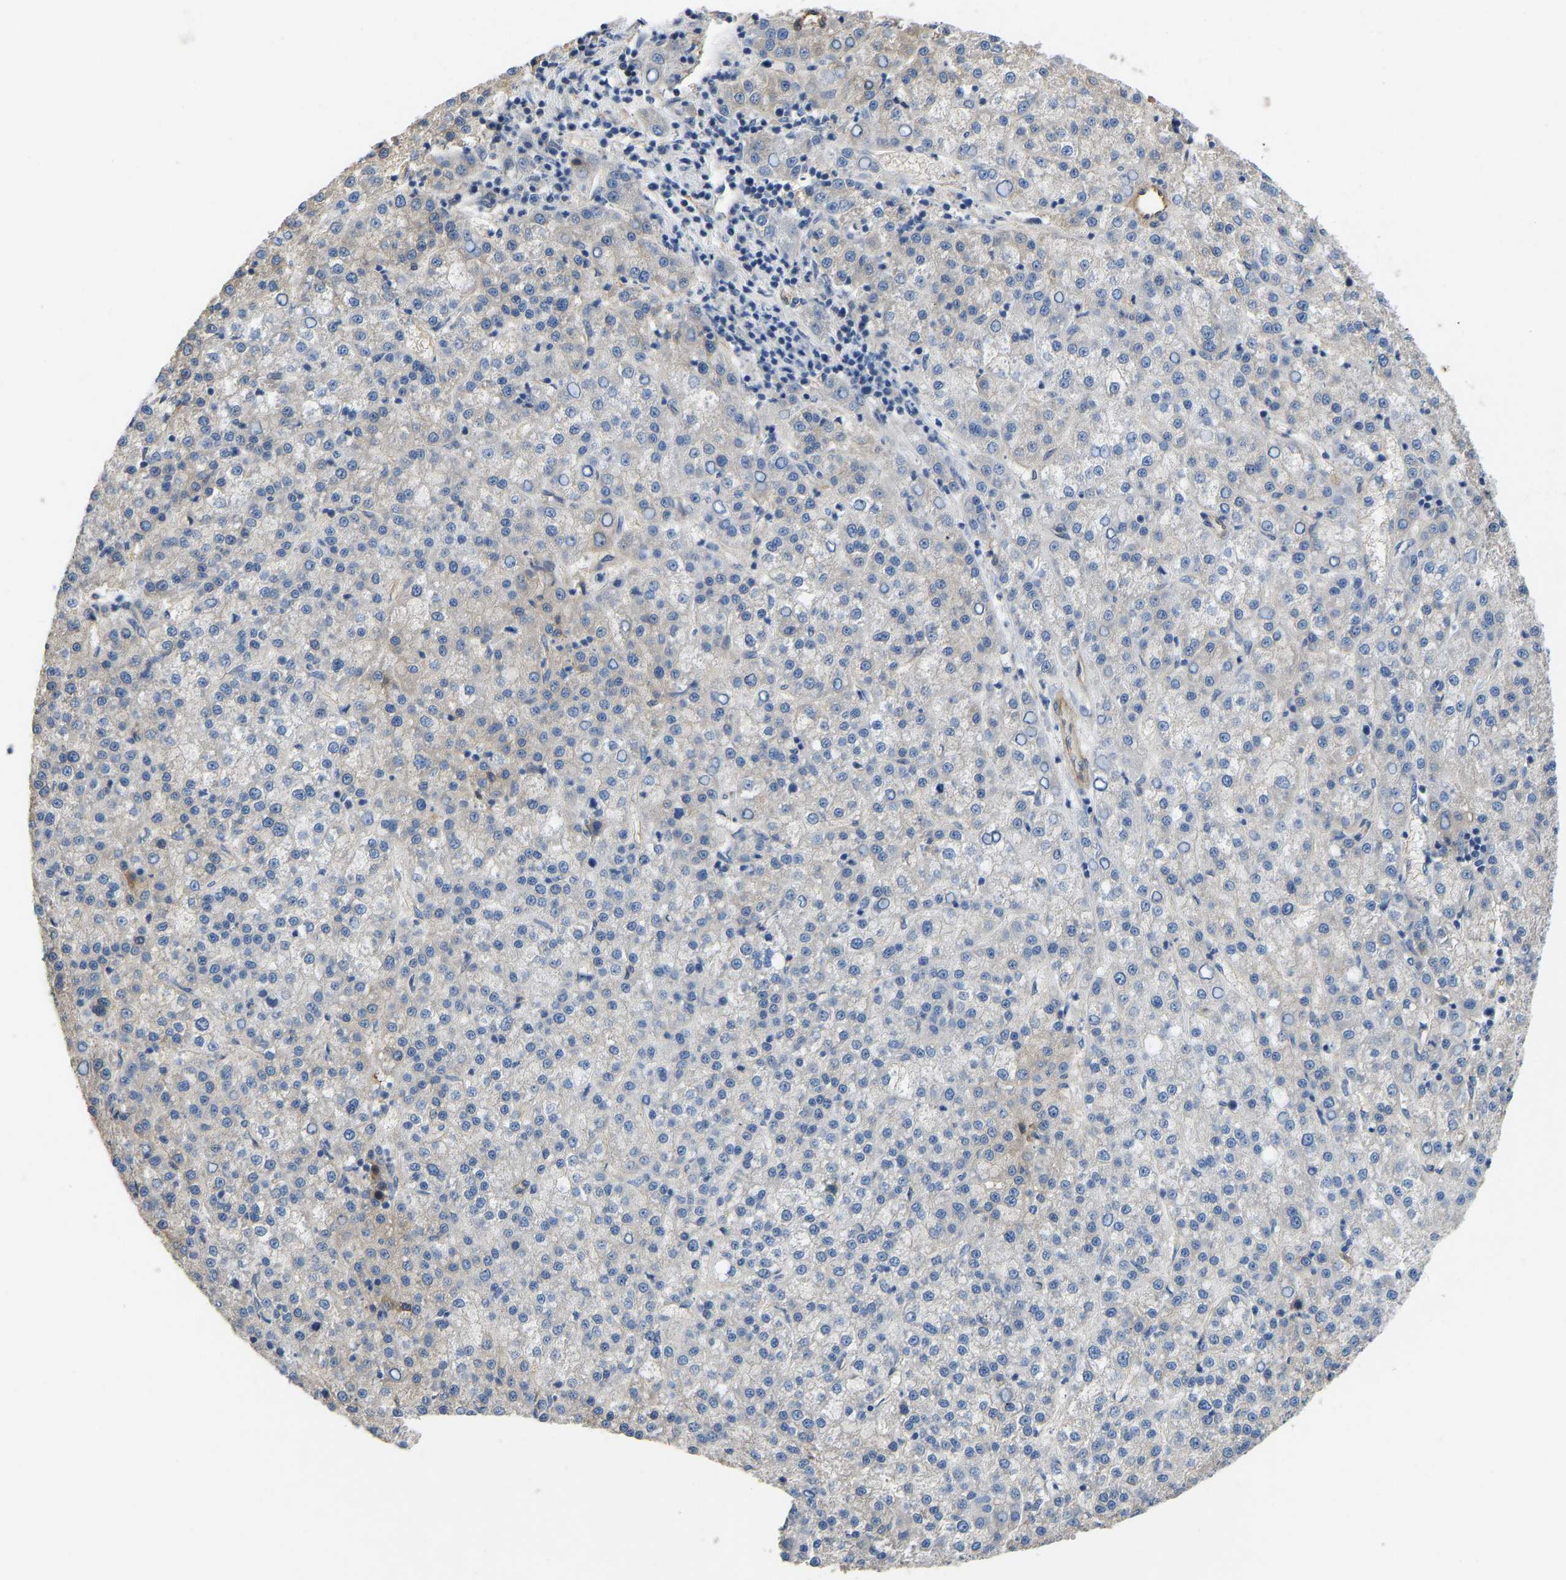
{"staining": {"intensity": "negative", "quantity": "none", "location": "none"}, "tissue": "liver cancer", "cell_type": "Tumor cells", "image_type": "cancer", "snomed": [{"axis": "morphology", "description": "Carcinoma, Hepatocellular, NOS"}, {"axis": "topography", "description": "Liver"}], "caption": "Immunohistochemistry histopathology image of hepatocellular carcinoma (liver) stained for a protein (brown), which shows no expression in tumor cells.", "gene": "ELMO2", "patient": {"sex": "female", "age": 58}}